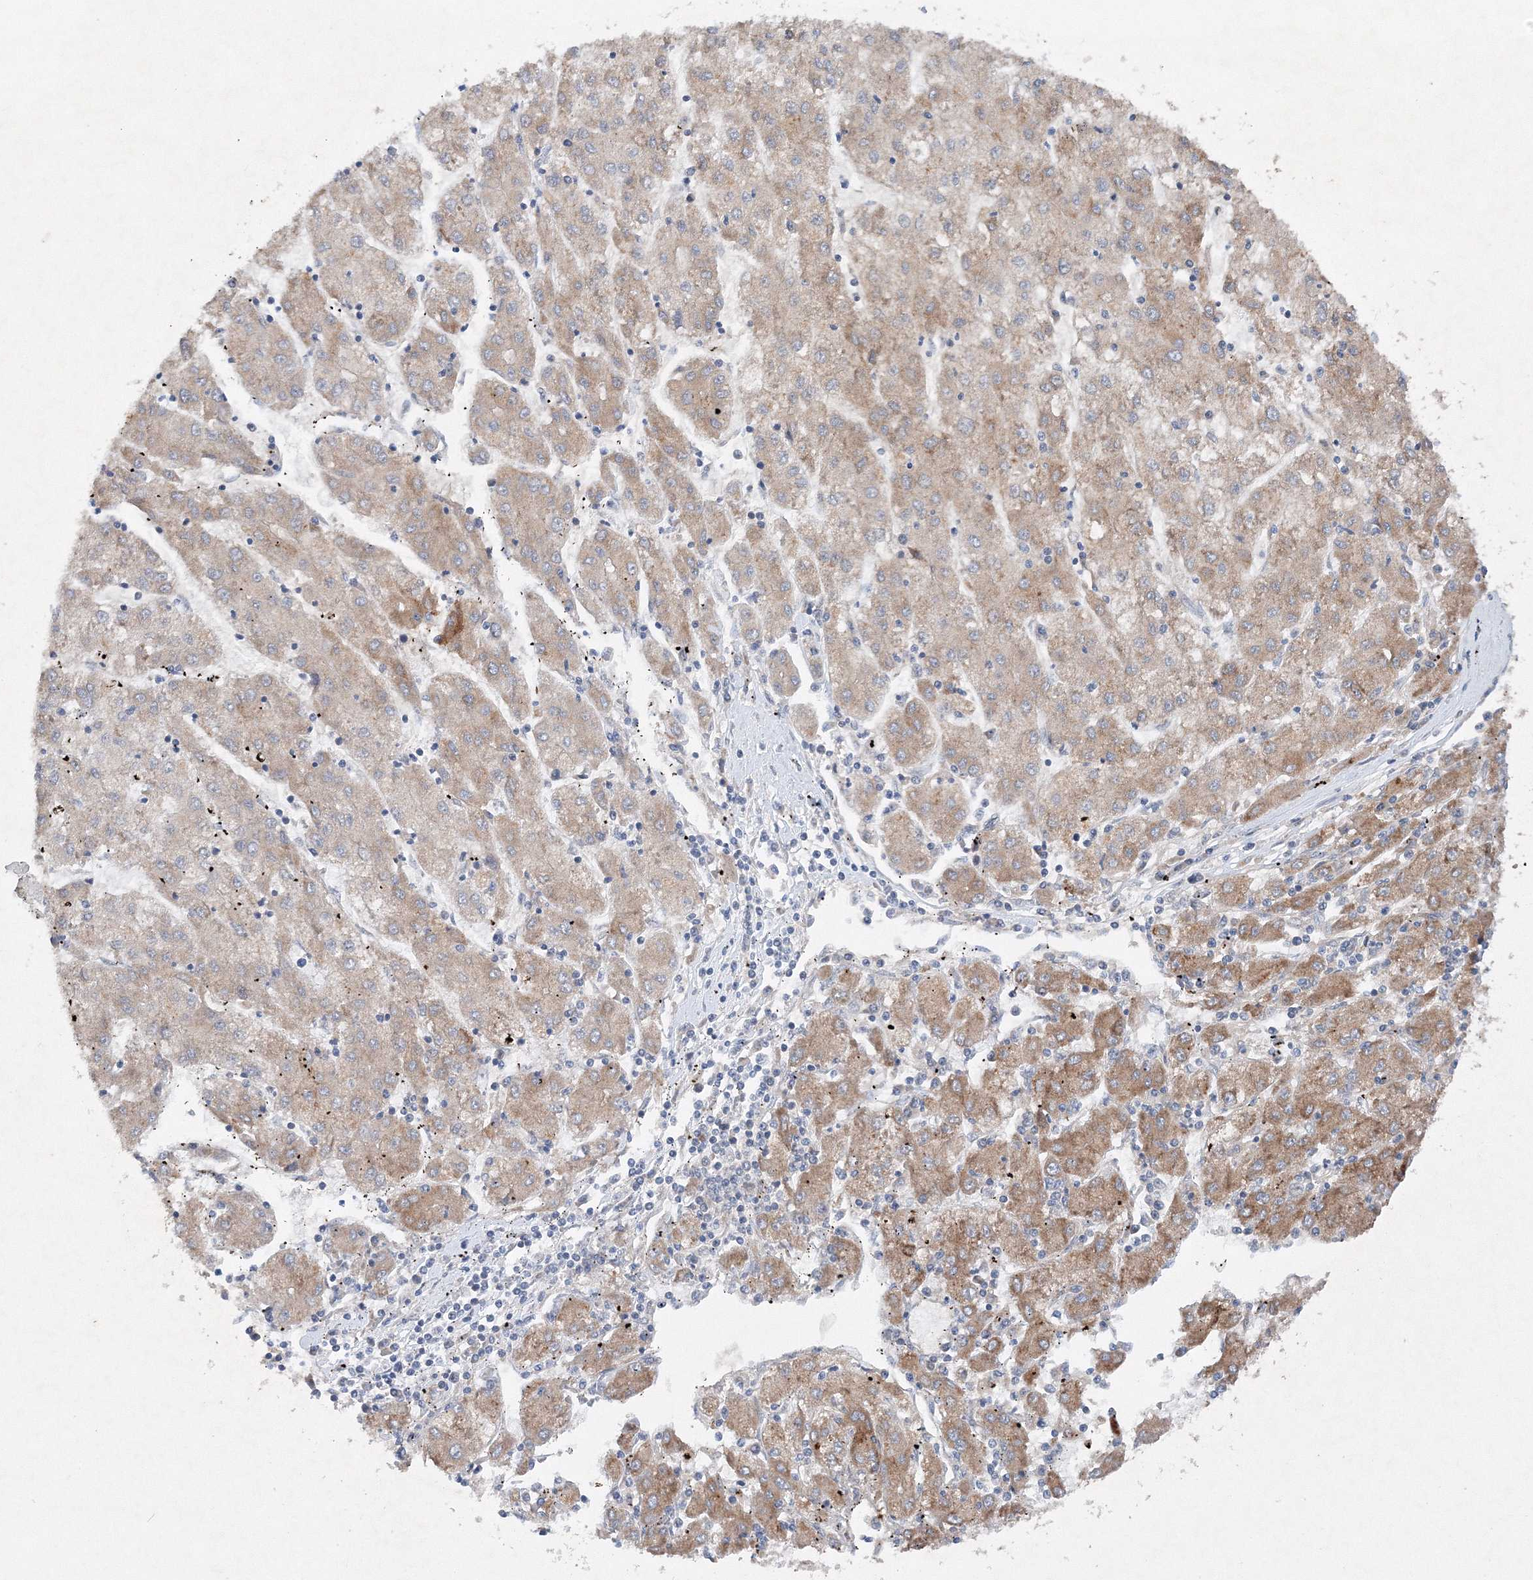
{"staining": {"intensity": "moderate", "quantity": "25%-75%", "location": "cytoplasmic/membranous"}, "tissue": "liver cancer", "cell_type": "Tumor cells", "image_type": "cancer", "snomed": [{"axis": "morphology", "description": "Carcinoma, Hepatocellular, NOS"}, {"axis": "topography", "description": "Liver"}], "caption": "Immunohistochemical staining of human liver cancer exhibits medium levels of moderate cytoplasmic/membranous expression in approximately 25%-75% of tumor cells.", "gene": "SLC36A1", "patient": {"sex": "male", "age": 72}}